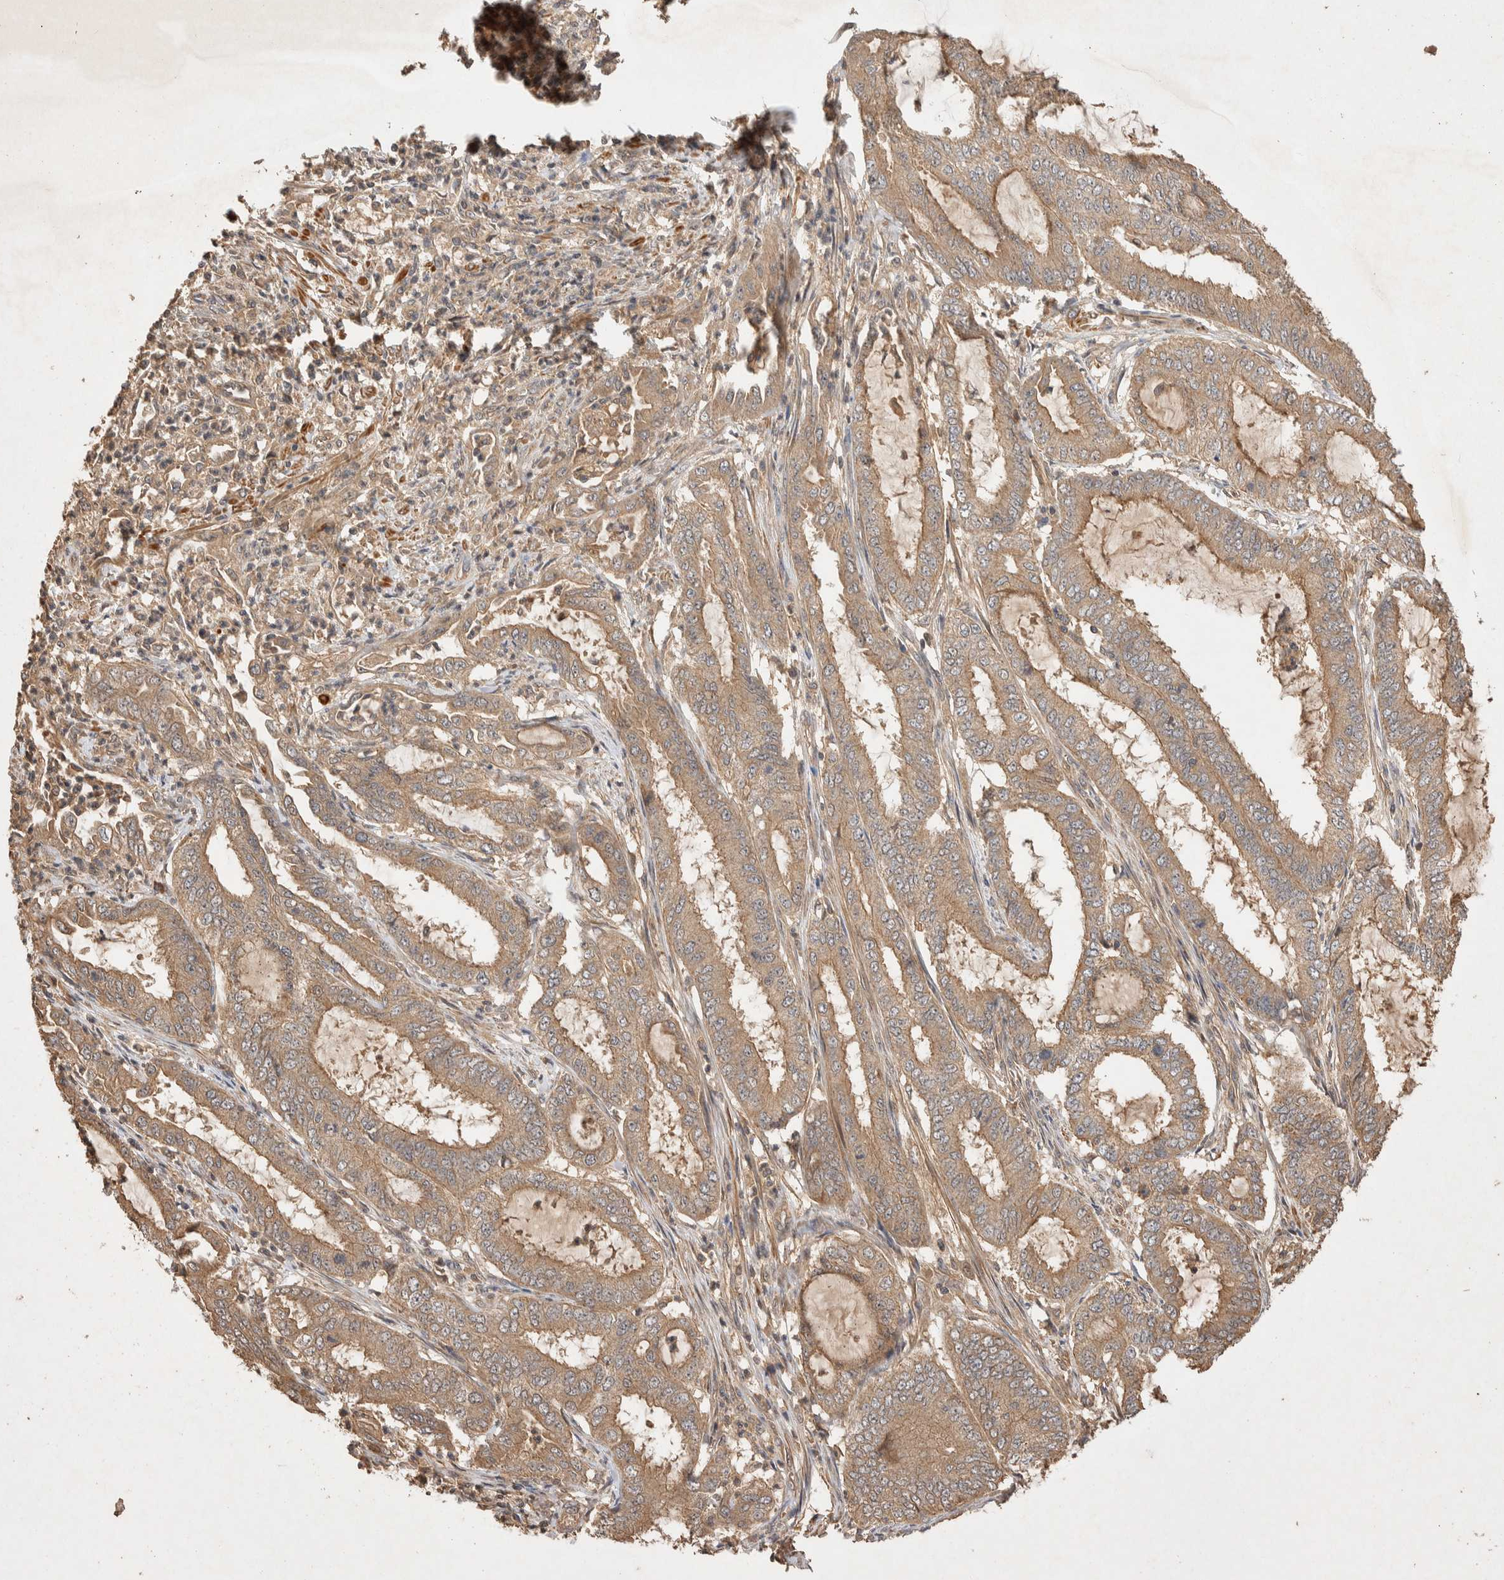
{"staining": {"intensity": "moderate", "quantity": ">75%", "location": "cytoplasmic/membranous"}, "tissue": "endometrial cancer", "cell_type": "Tumor cells", "image_type": "cancer", "snomed": [{"axis": "morphology", "description": "Adenocarcinoma, NOS"}, {"axis": "topography", "description": "Endometrium"}], "caption": "This micrograph shows immunohistochemistry staining of endometrial cancer, with medium moderate cytoplasmic/membranous staining in approximately >75% of tumor cells.", "gene": "NSMAF", "patient": {"sex": "female", "age": 51}}